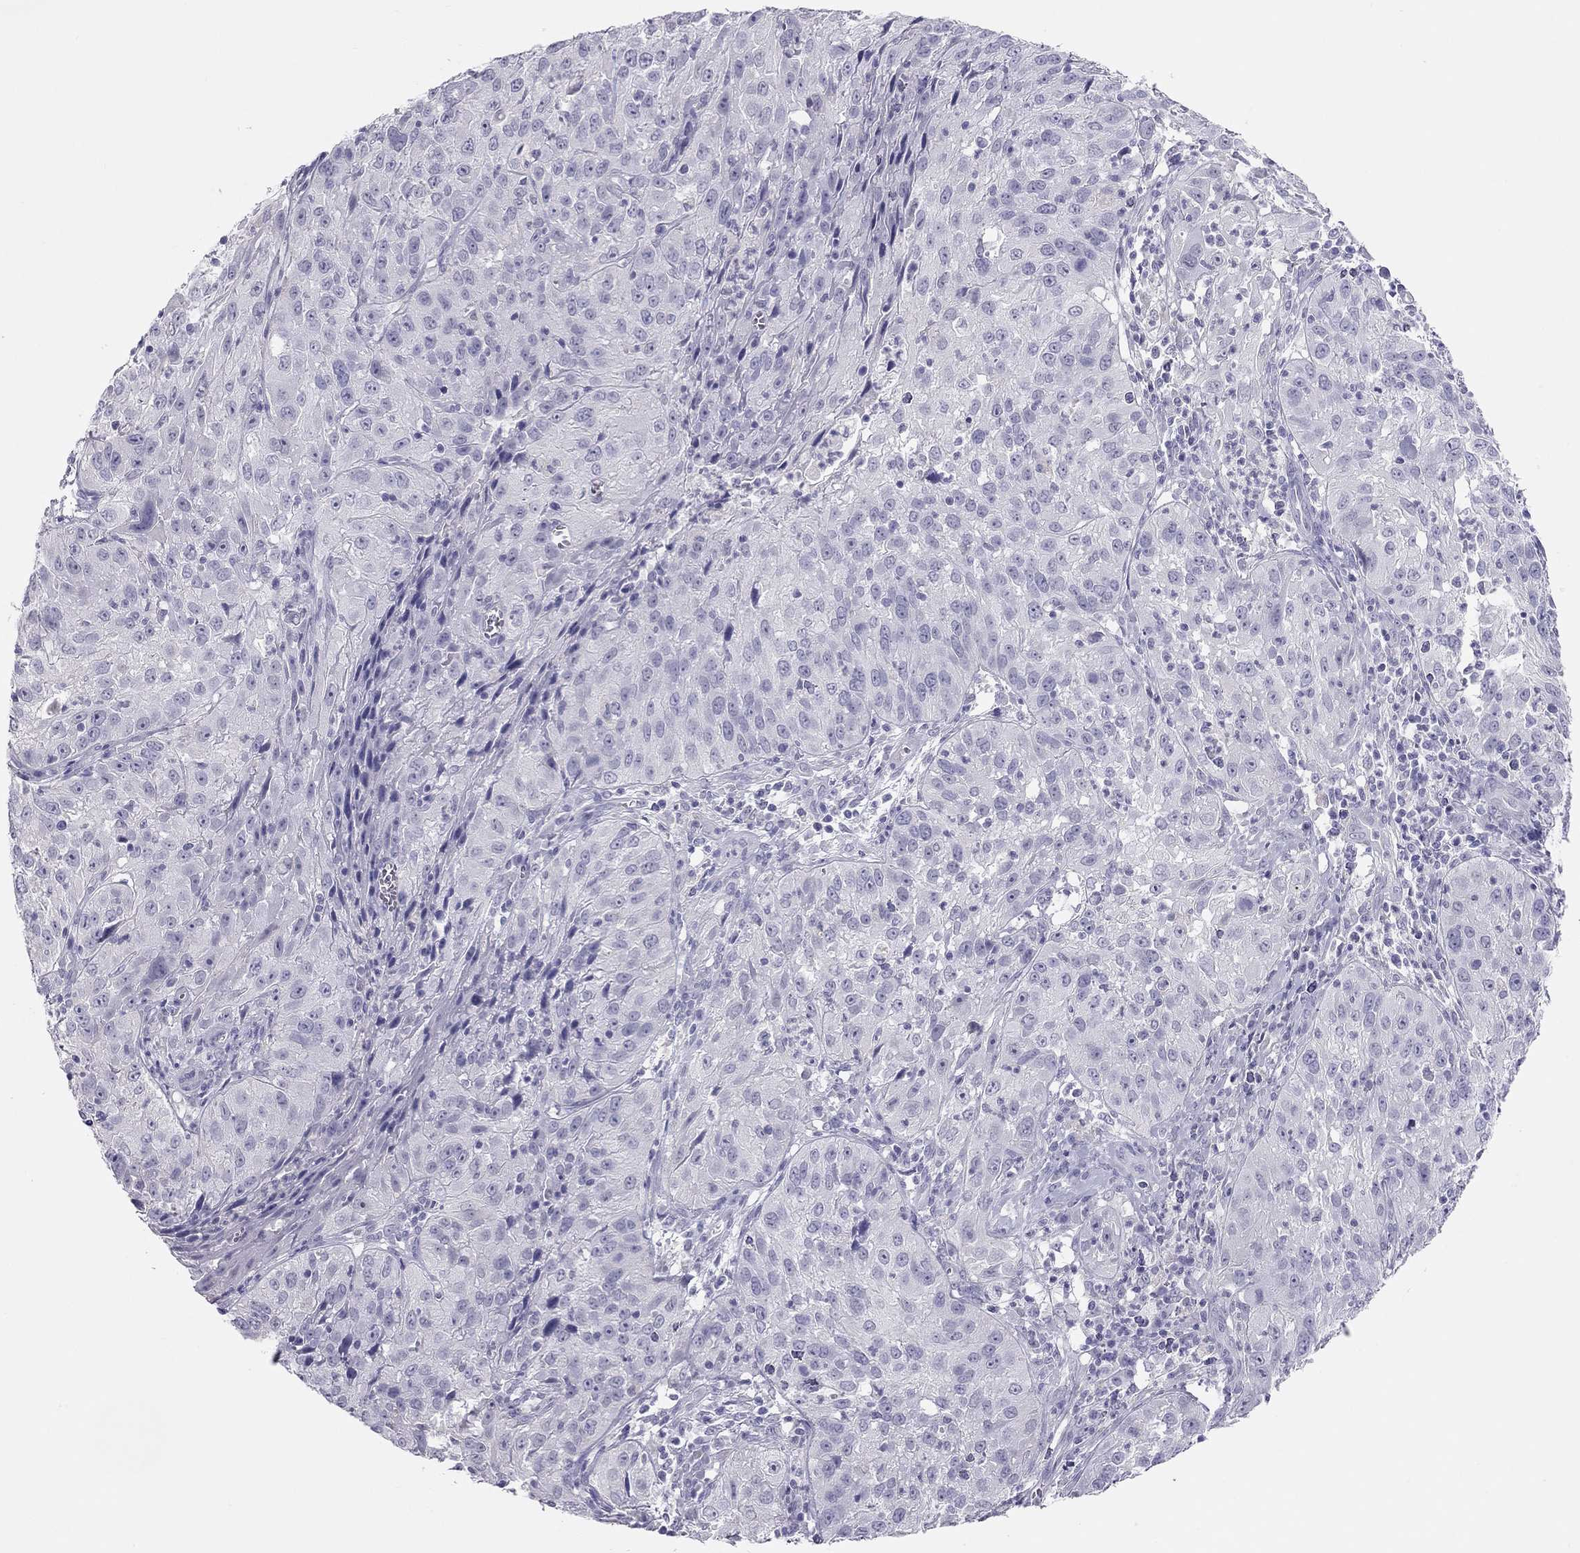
{"staining": {"intensity": "negative", "quantity": "none", "location": "none"}, "tissue": "cervical cancer", "cell_type": "Tumor cells", "image_type": "cancer", "snomed": [{"axis": "morphology", "description": "Squamous cell carcinoma, NOS"}, {"axis": "topography", "description": "Cervix"}], "caption": "Photomicrograph shows no protein positivity in tumor cells of cervical cancer (squamous cell carcinoma) tissue.", "gene": "SPATA12", "patient": {"sex": "female", "age": 32}}